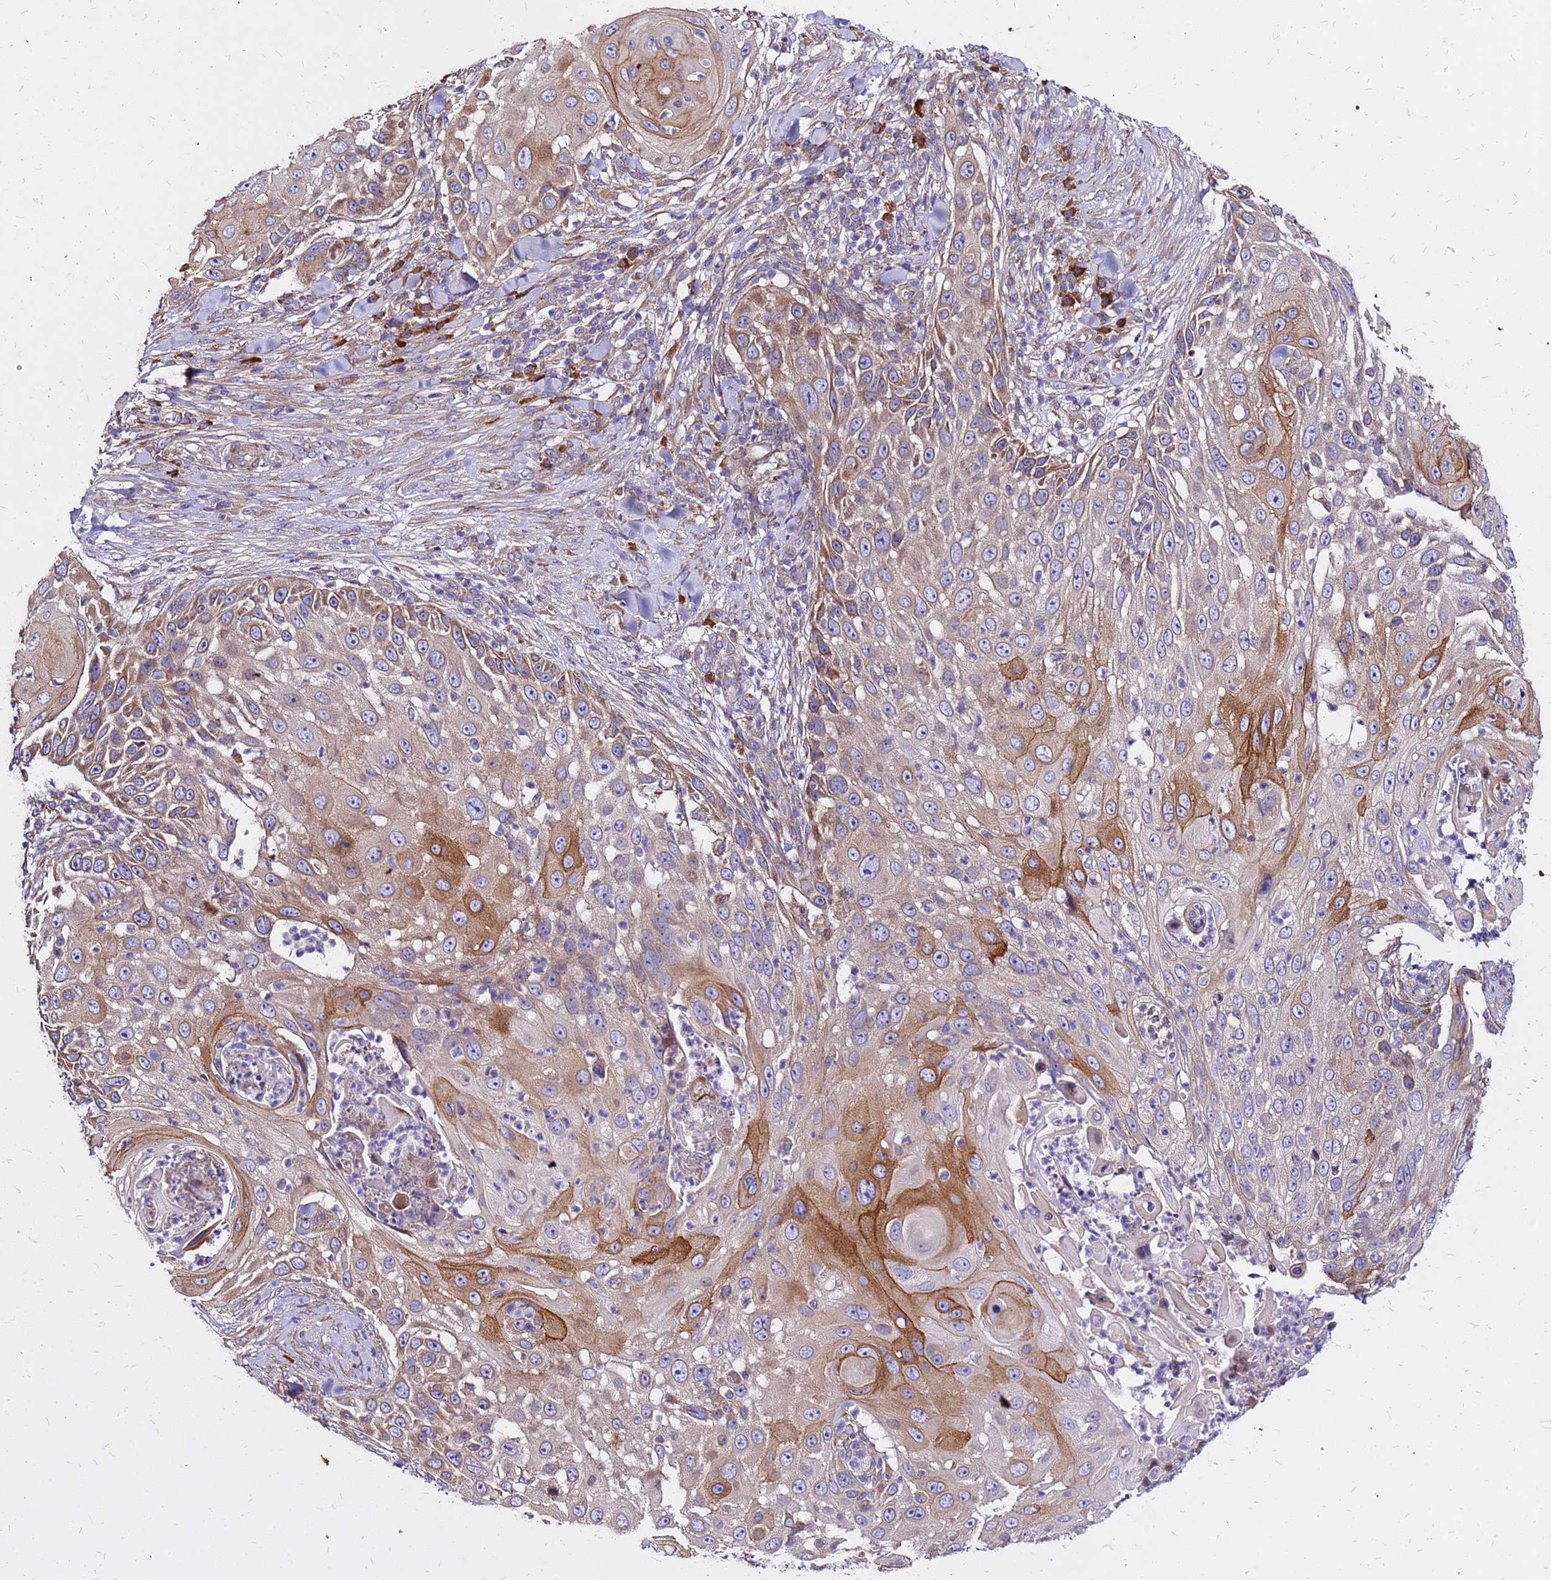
{"staining": {"intensity": "moderate", "quantity": ">75%", "location": "cytoplasmic/membranous"}, "tissue": "skin cancer", "cell_type": "Tumor cells", "image_type": "cancer", "snomed": [{"axis": "morphology", "description": "Squamous cell carcinoma, NOS"}, {"axis": "topography", "description": "Skin"}], "caption": "This histopathology image demonstrates immunohistochemistry staining of skin squamous cell carcinoma, with medium moderate cytoplasmic/membranous positivity in approximately >75% of tumor cells.", "gene": "VMO1", "patient": {"sex": "female", "age": 44}}